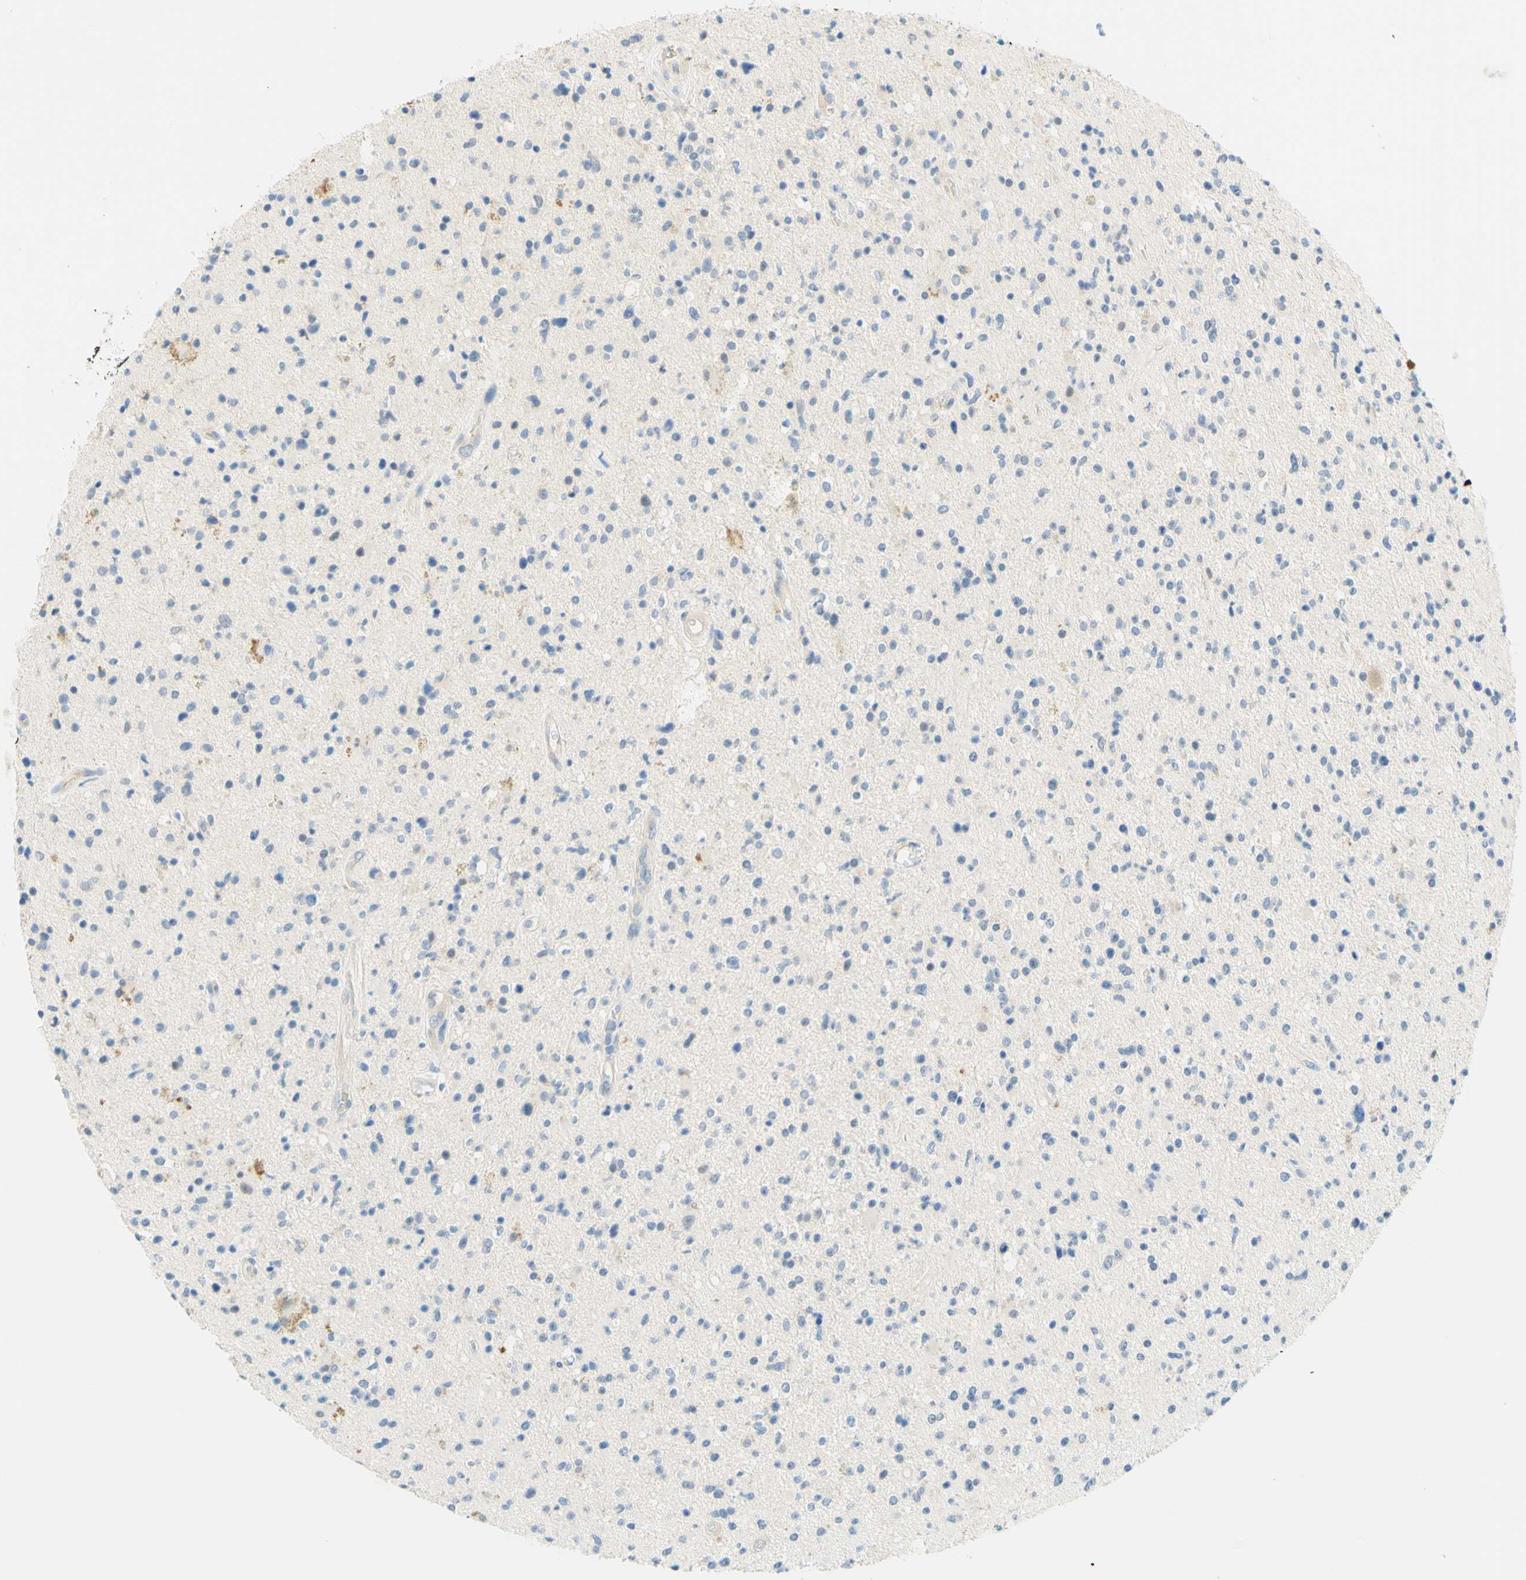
{"staining": {"intensity": "weak", "quantity": "<25%", "location": "nuclear"}, "tissue": "glioma", "cell_type": "Tumor cells", "image_type": "cancer", "snomed": [{"axis": "morphology", "description": "Glioma, malignant, High grade"}, {"axis": "topography", "description": "Brain"}], "caption": "Immunohistochemistry (IHC) image of human malignant high-grade glioma stained for a protein (brown), which shows no positivity in tumor cells.", "gene": "ENTREP2", "patient": {"sex": "male", "age": 33}}